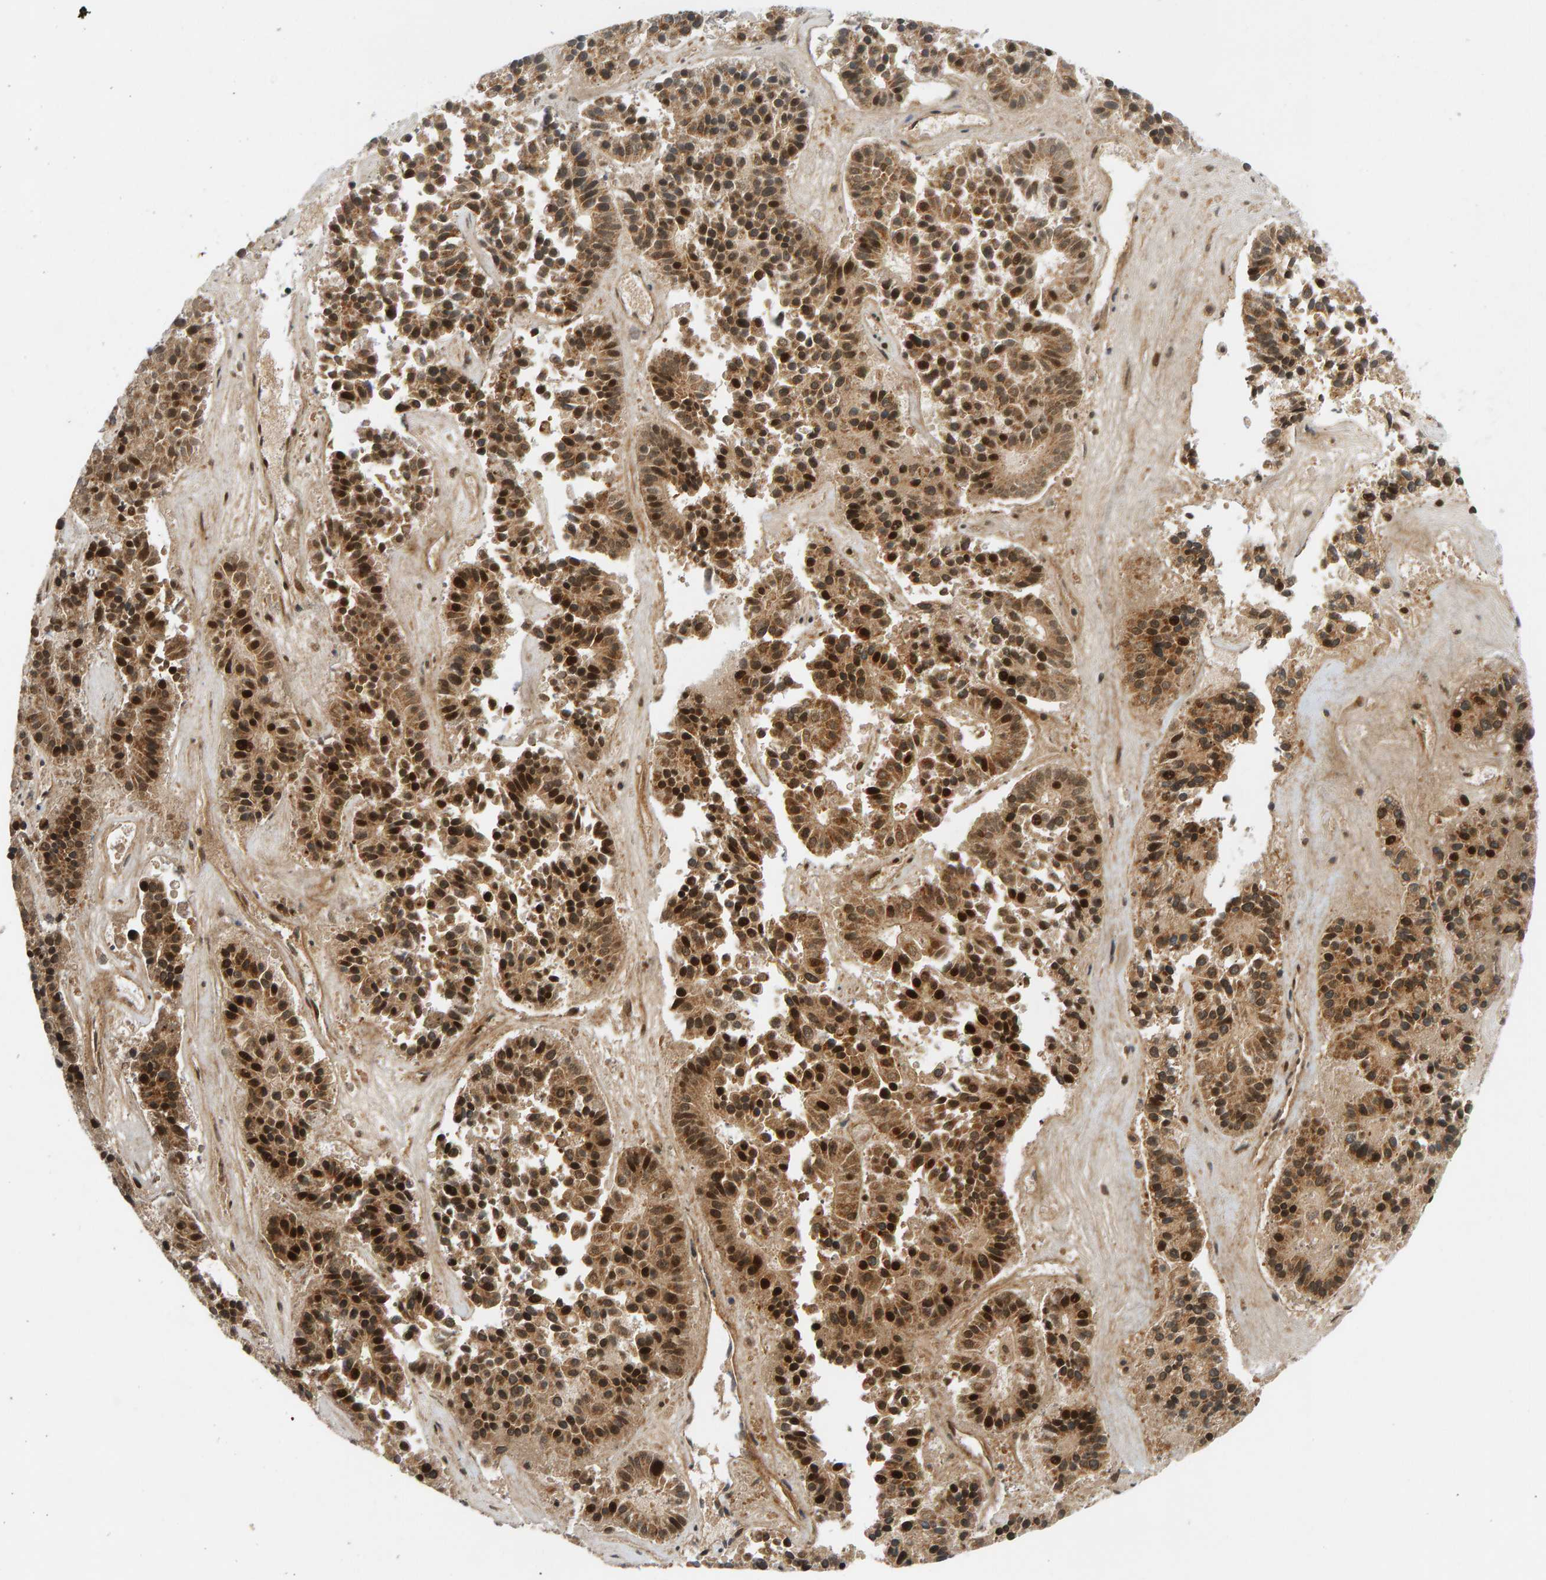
{"staining": {"intensity": "strong", "quantity": ">75%", "location": "cytoplasmic/membranous"}, "tissue": "pancreatic cancer", "cell_type": "Tumor cells", "image_type": "cancer", "snomed": [{"axis": "morphology", "description": "Adenocarcinoma, NOS"}, {"axis": "topography", "description": "Pancreas"}], "caption": "Pancreatic cancer stained for a protein (brown) displays strong cytoplasmic/membranous positive positivity in approximately >75% of tumor cells.", "gene": "BAHCC1", "patient": {"sex": "male", "age": 50}}